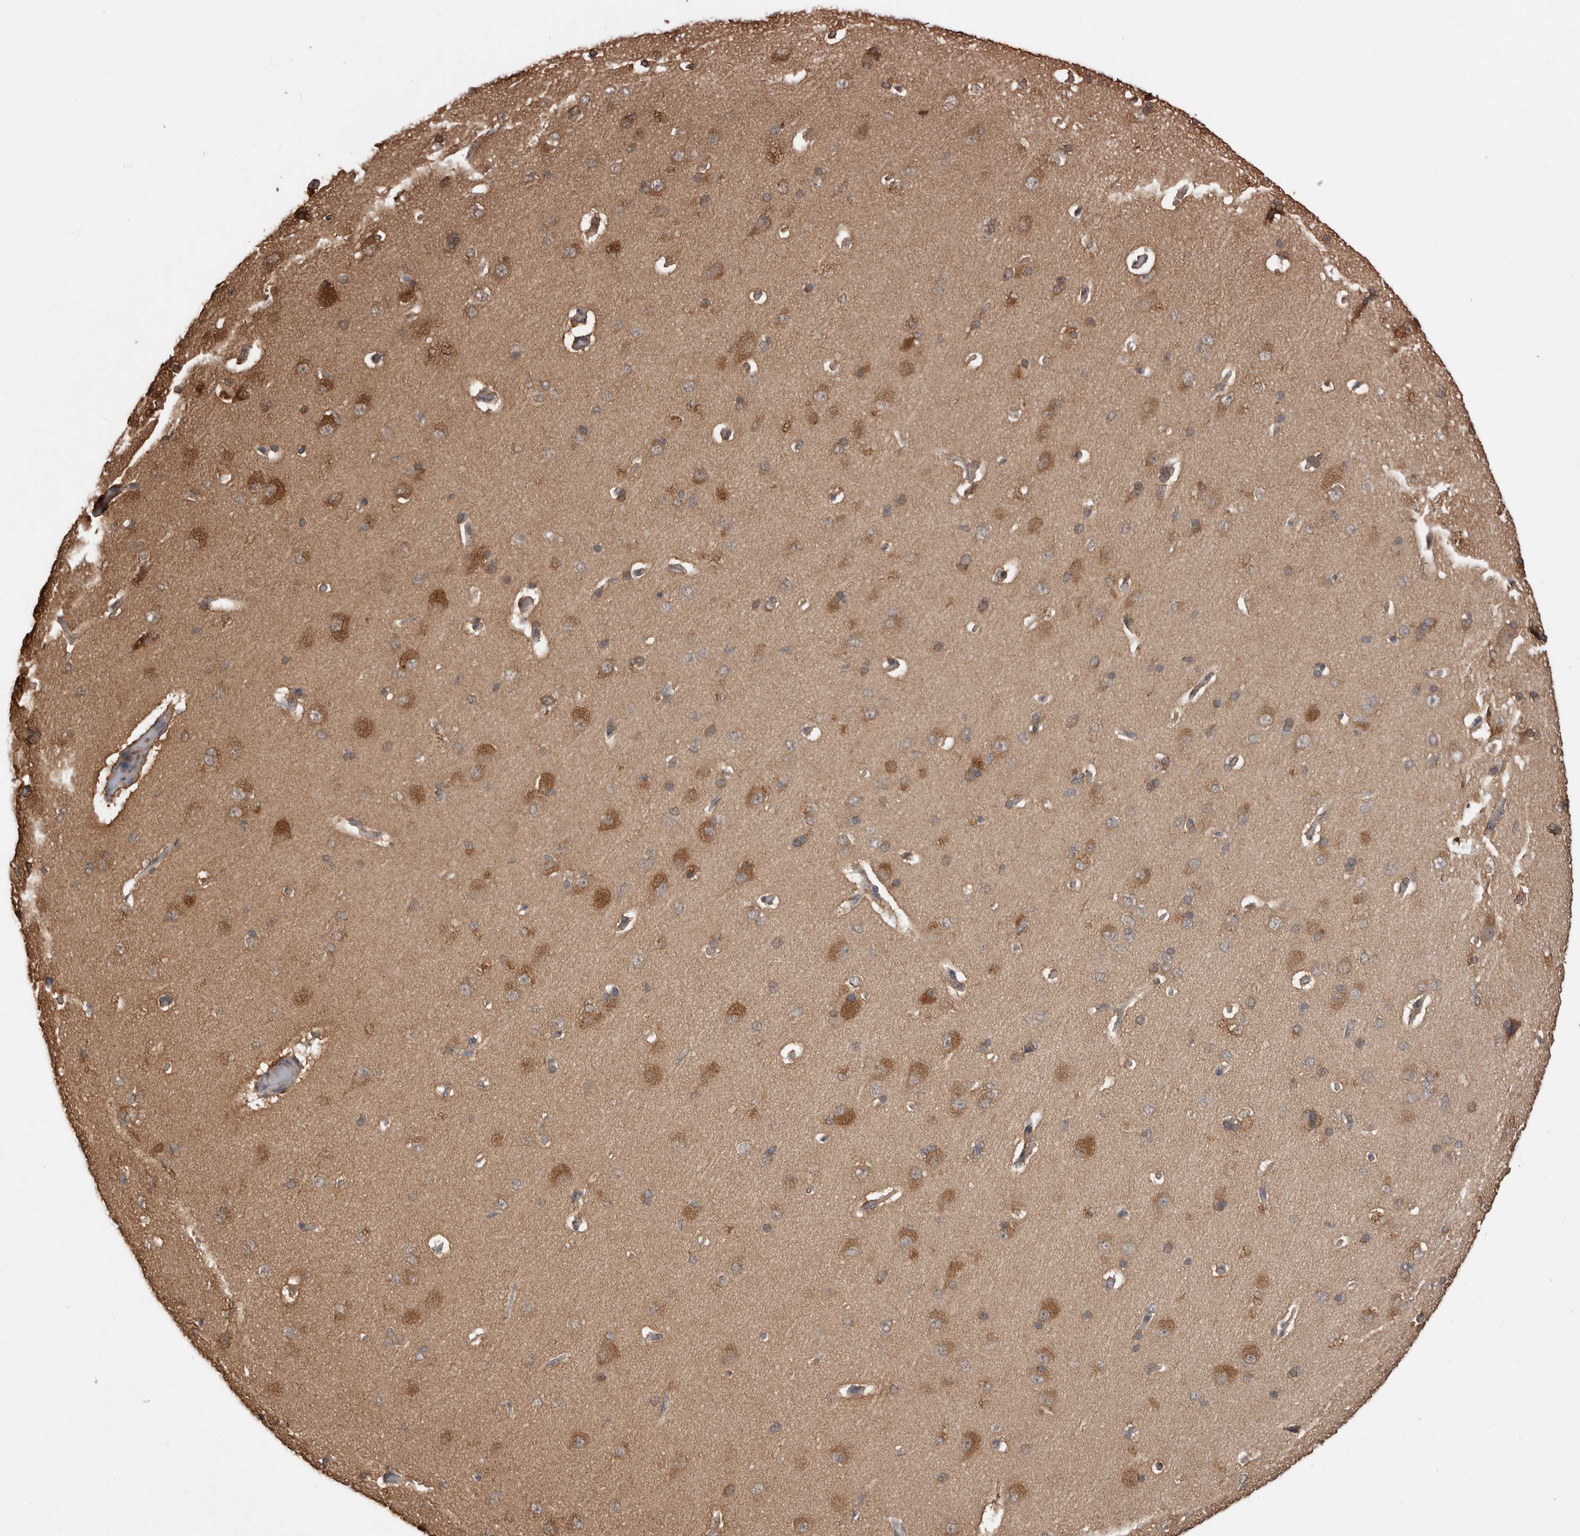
{"staining": {"intensity": "weak", "quantity": ">75%", "location": "cytoplasmic/membranous"}, "tissue": "cerebral cortex", "cell_type": "Endothelial cells", "image_type": "normal", "snomed": [{"axis": "morphology", "description": "Normal tissue, NOS"}, {"axis": "topography", "description": "Cerebral cortex"}], "caption": "Immunohistochemistry (IHC) staining of normal cerebral cortex, which exhibits low levels of weak cytoplasmic/membranous staining in approximately >75% of endothelial cells indicating weak cytoplasmic/membranous protein positivity. The staining was performed using DAB (brown) for protein detection and nuclei were counterstained in hematoxylin (blue).", "gene": "TRIM5", "patient": {"sex": "male", "age": 62}}